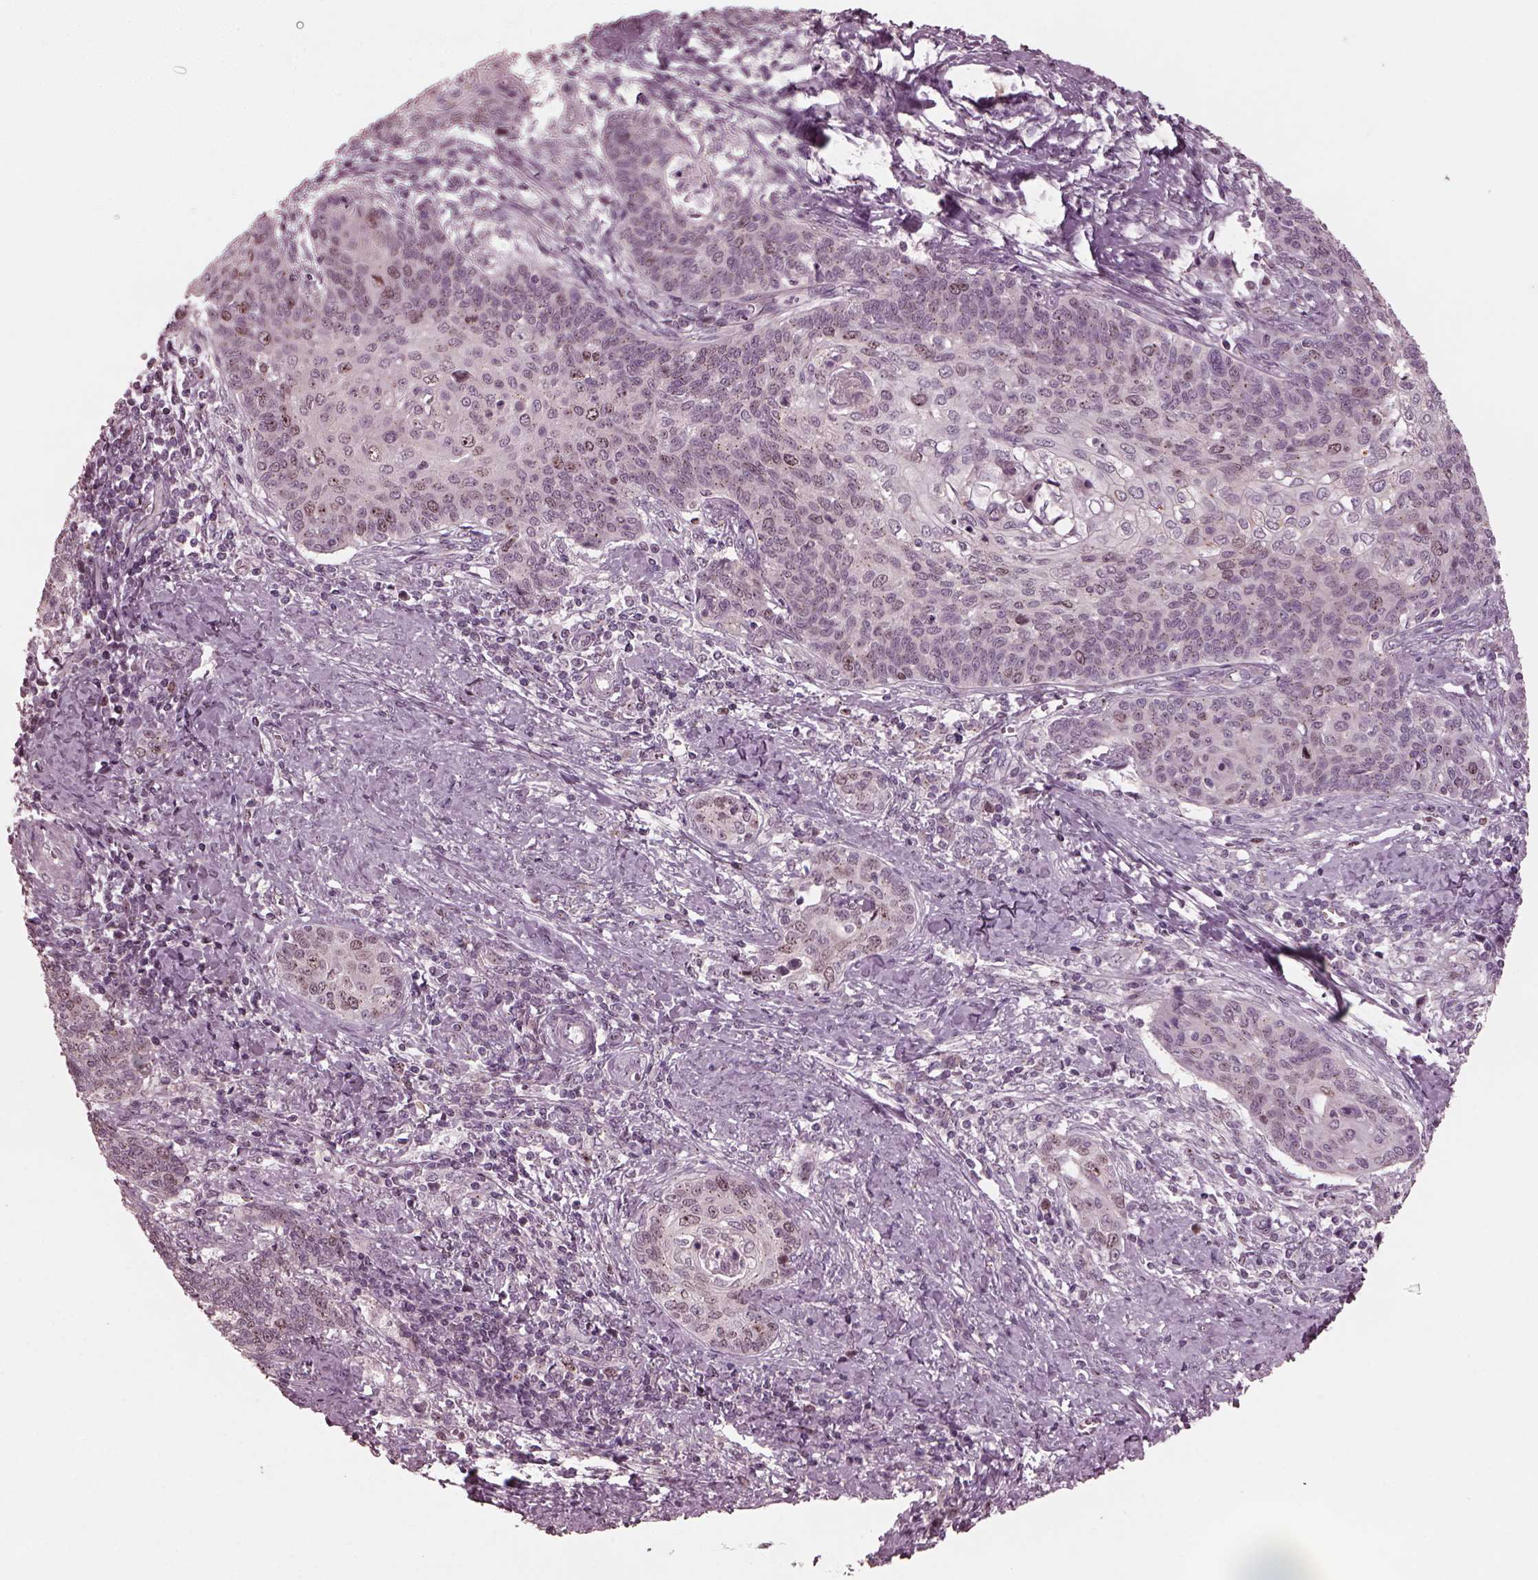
{"staining": {"intensity": "negative", "quantity": "none", "location": "none"}, "tissue": "cervical cancer", "cell_type": "Tumor cells", "image_type": "cancer", "snomed": [{"axis": "morphology", "description": "Squamous cell carcinoma, NOS"}, {"axis": "topography", "description": "Cervix"}], "caption": "IHC histopathology image of neoplastic tissue: cervical cancer stained with DAB (3,3'-diaminobenzidine) displays no significant protein positivity in tumor cells.", "gene": "SAXO1", "patient": {"sex": "female", "age": 39}}